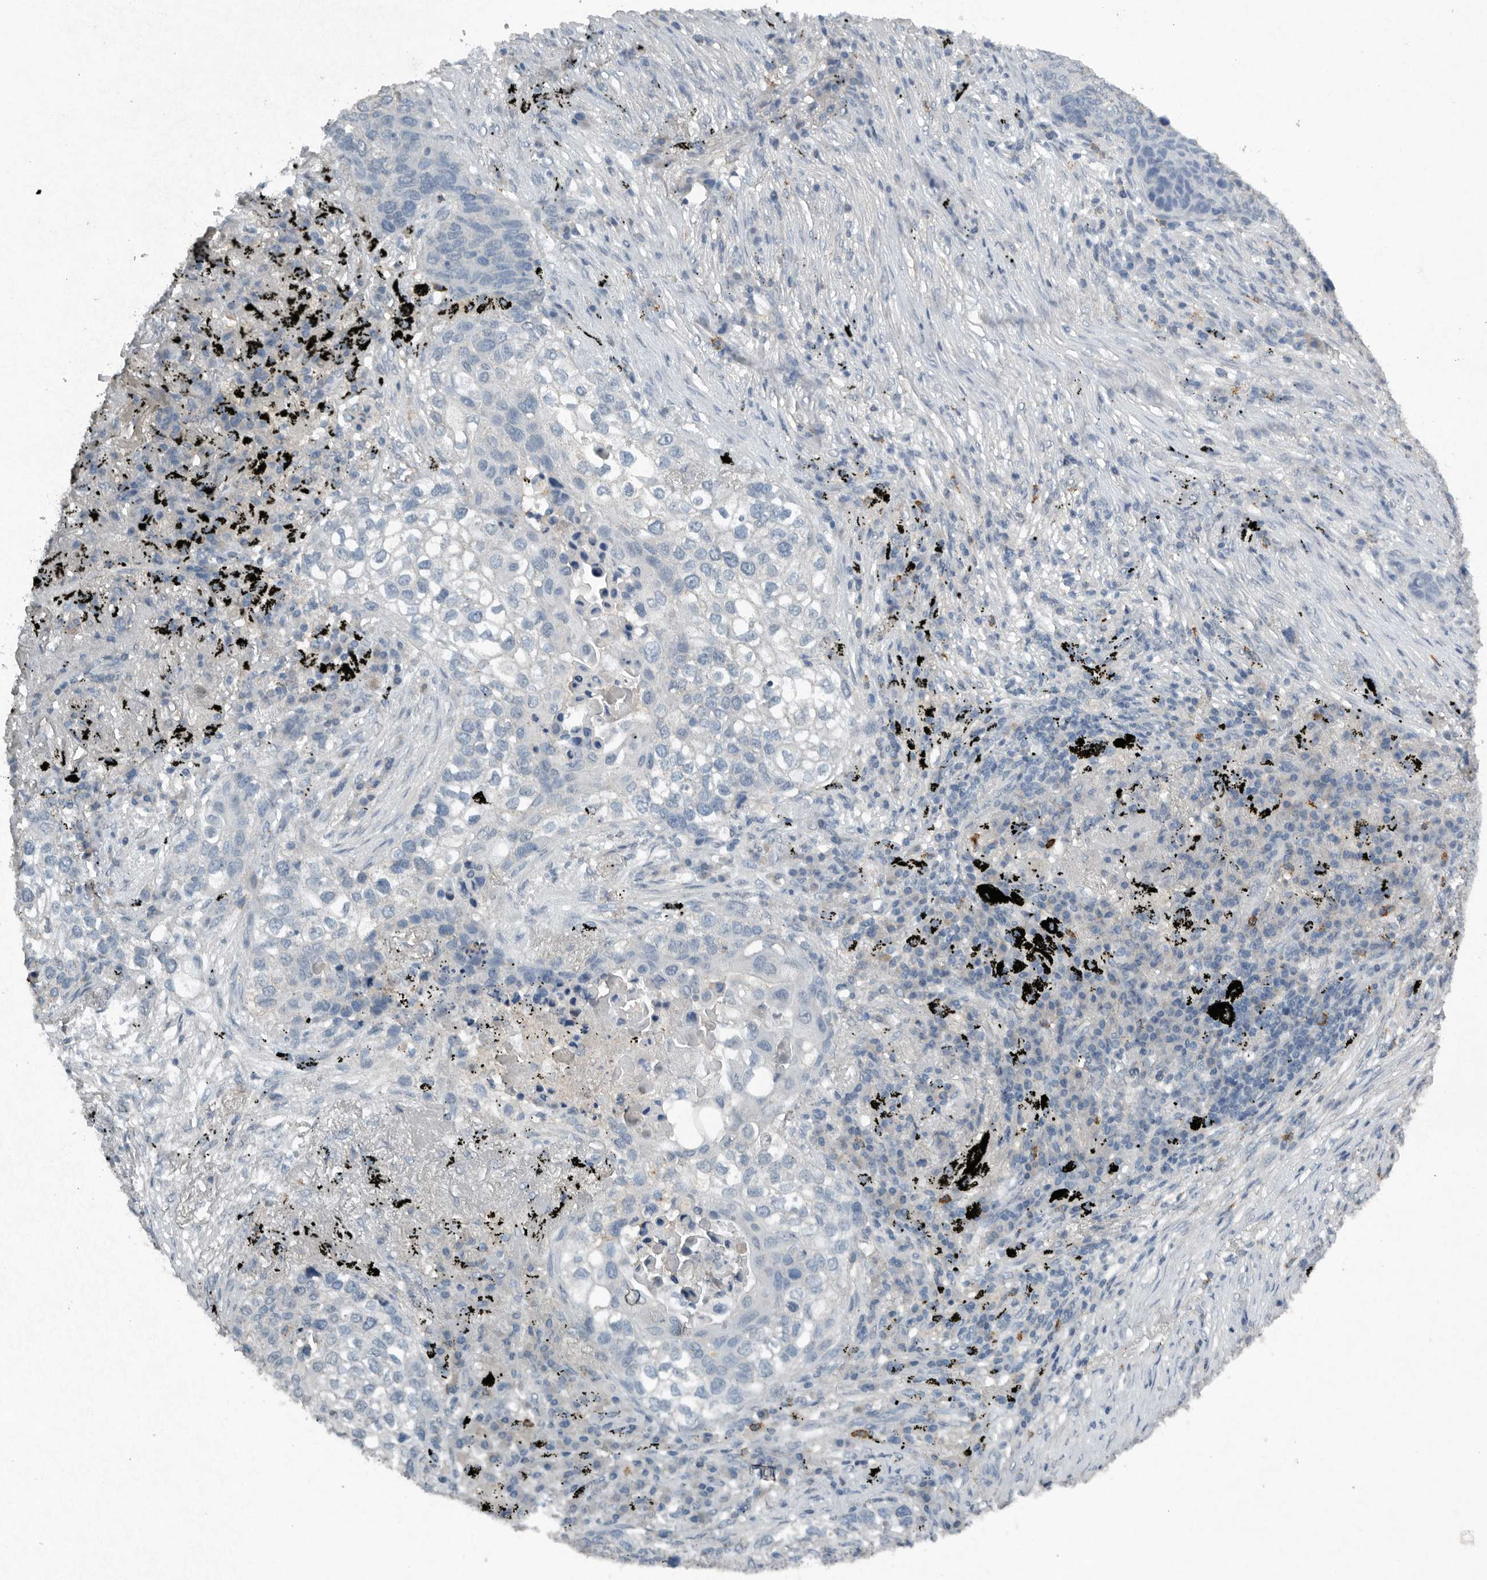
{"staining": {"intensity": "negative", "quantity": "none", "location": "none"}, "tissue": "lung cancer", "cell_type": "Tumor cells", "image_type": "cancer", "snomed": [{"axis": "morphology", "description": "Squamous cell carcinoma, NOS"}, {"axis": "topography", "description": "Lung"}], "caption": "A micrograph of human squamous cell carcinoma (lung) is negative for staining in tumor cells.", "gene": "IL20", "patient": {"sex": "female", "age": 63}}